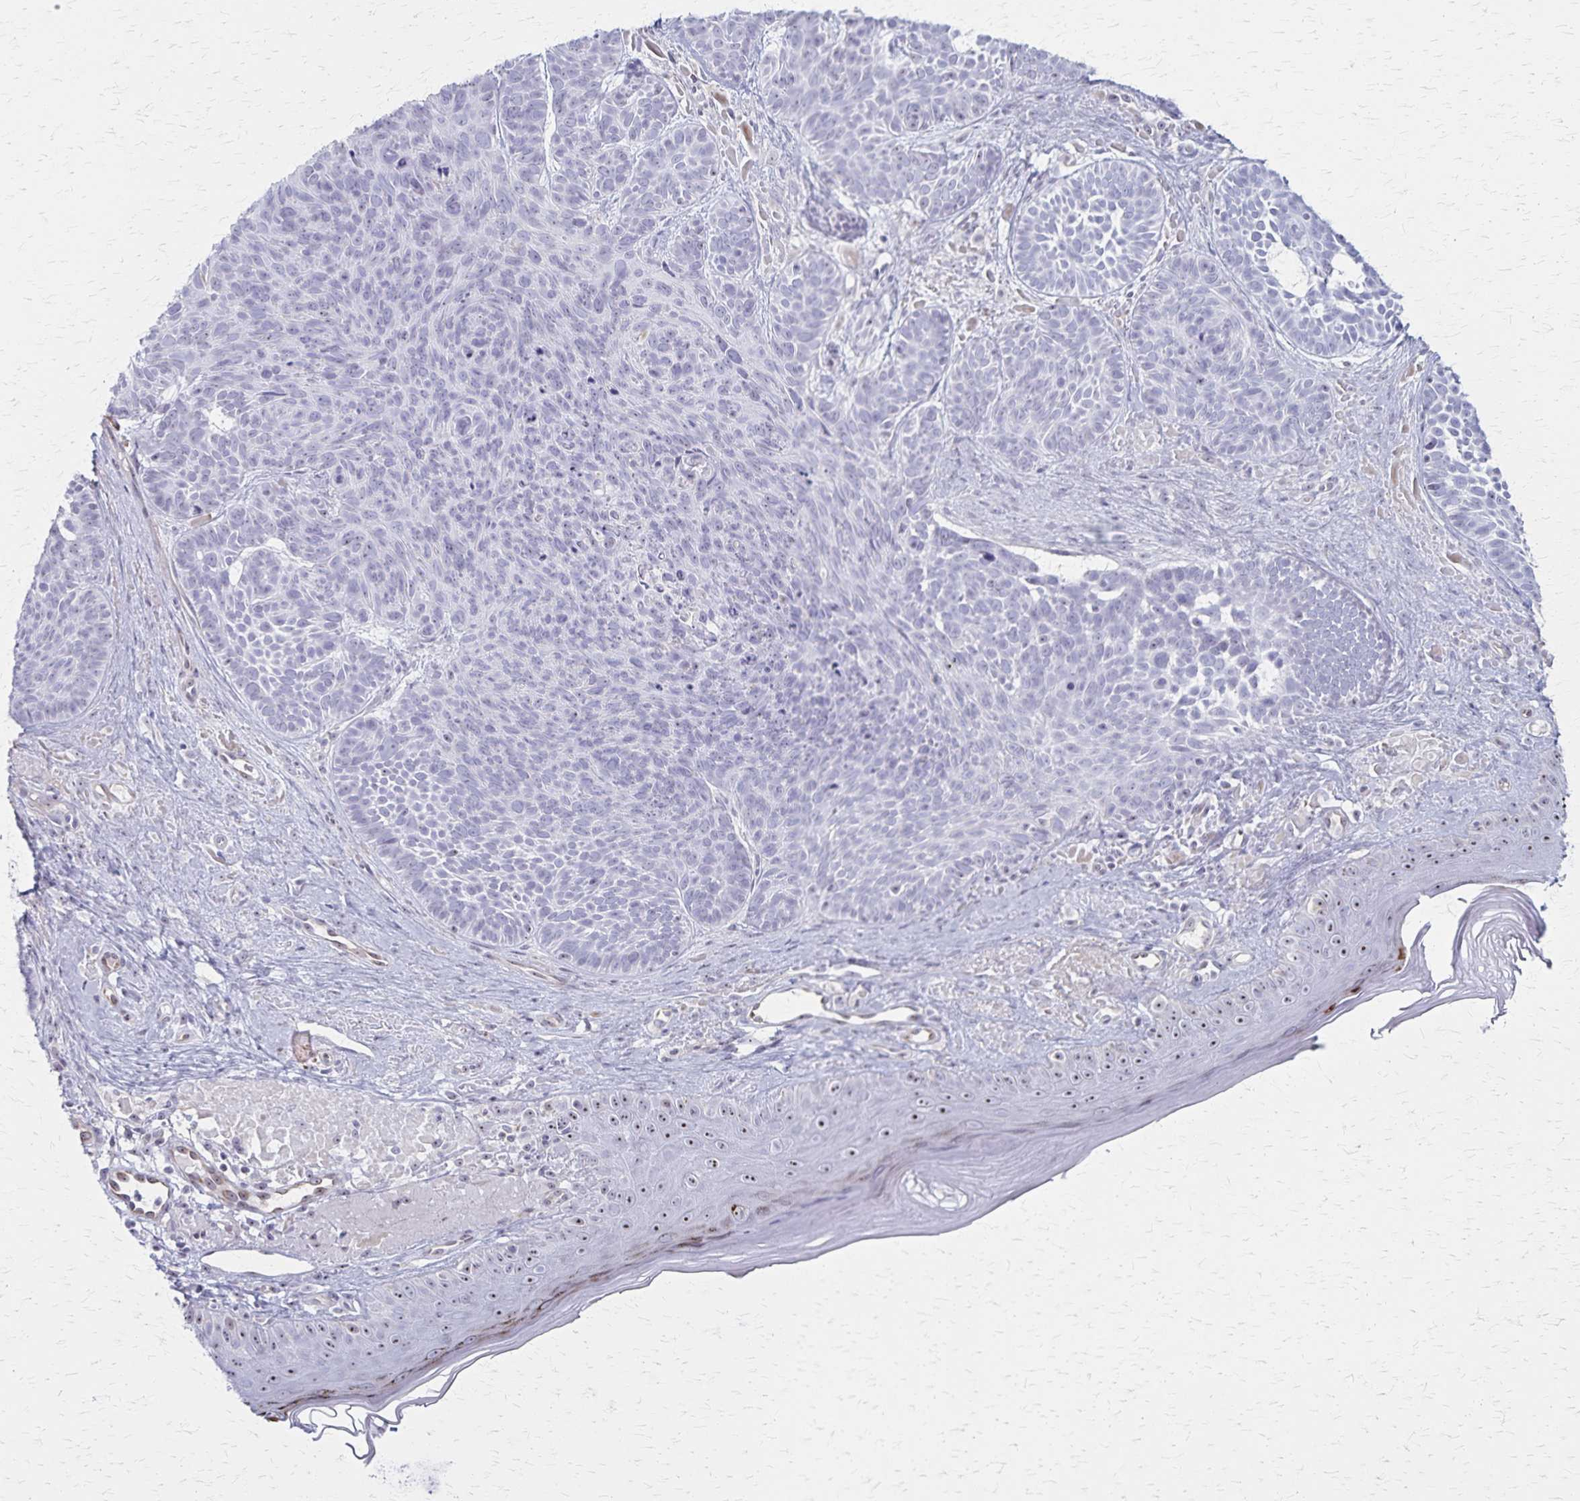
{"staining": {"intensity": "negative", "quantity": "none", "location": "none"}, "tissue": "skin cancer", "cell_type": "Tumor cells", "image_type": "cancer", "snomed": [{"axis": "morphology", "description": "Basal cell carcinoma"}, {"axis": "topography", "description": "Skin"}], "caption": "There is no significant positivity in tumor cells of basal cell carcinoma (skin).", "gene": "DLK2", "patient": {"sex": "male", "age": 81}}